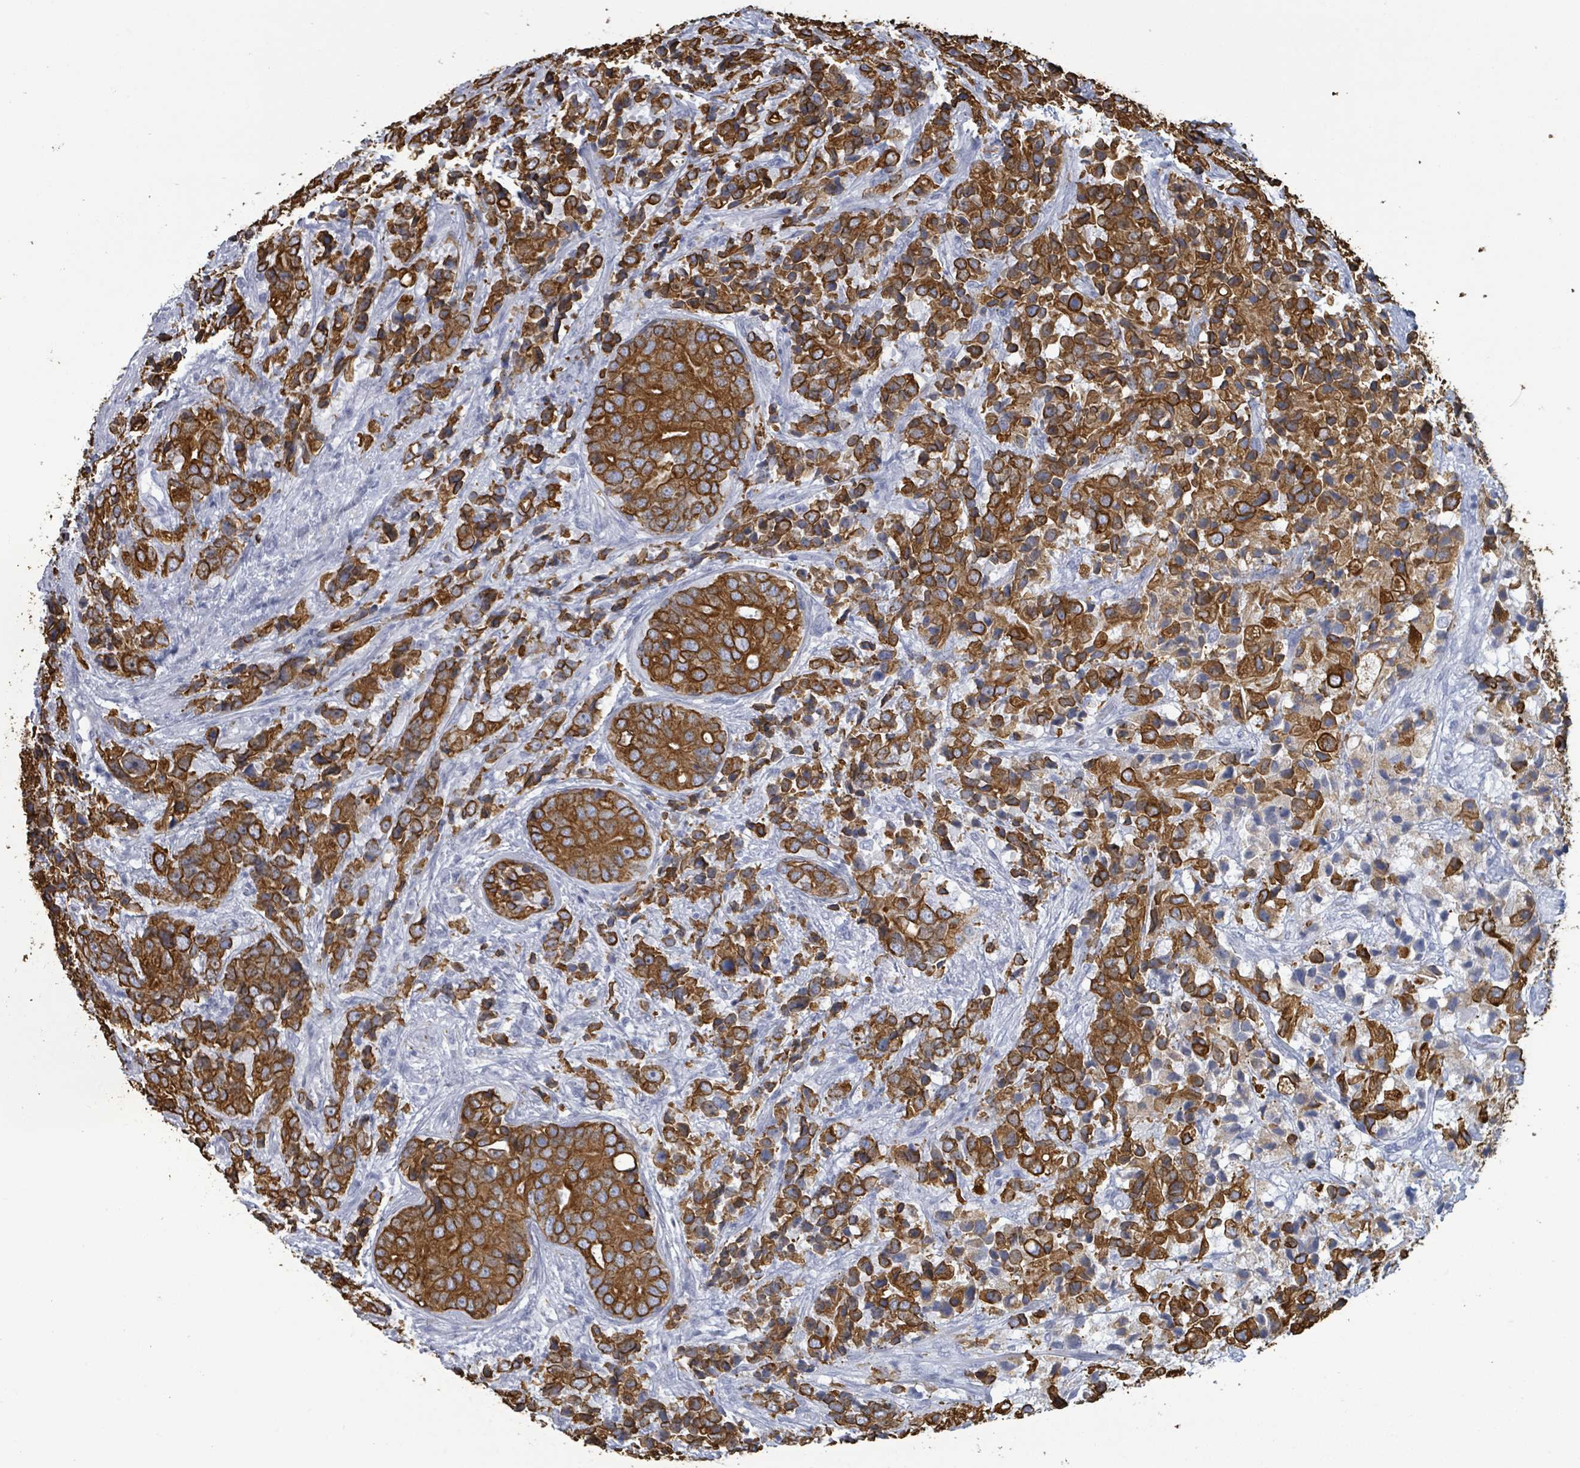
{"staining": {"intensity": "strong", "quantity": ">75%", "location": "cytoplasmic/membranous"}, "tissue": "prostate cancer", "cell_type": "Tumor cells", "image_type": "cancer", "snomed": [{"axis": "morphology", "description": "Adenocarcinoma, High grade"}, {"axis": "topography", "description": "Prostate"}], "caption": "Prostate cancer stained with DAB (3,3'-diaminobenzidine) immunohistochemistry (IHC) exhibits high levels of strong cytoplasmic/membranous expression in approximately >75% of tumor cells.", "gene": "KRT8", "patient": {"sex": "male", "age": 62}}